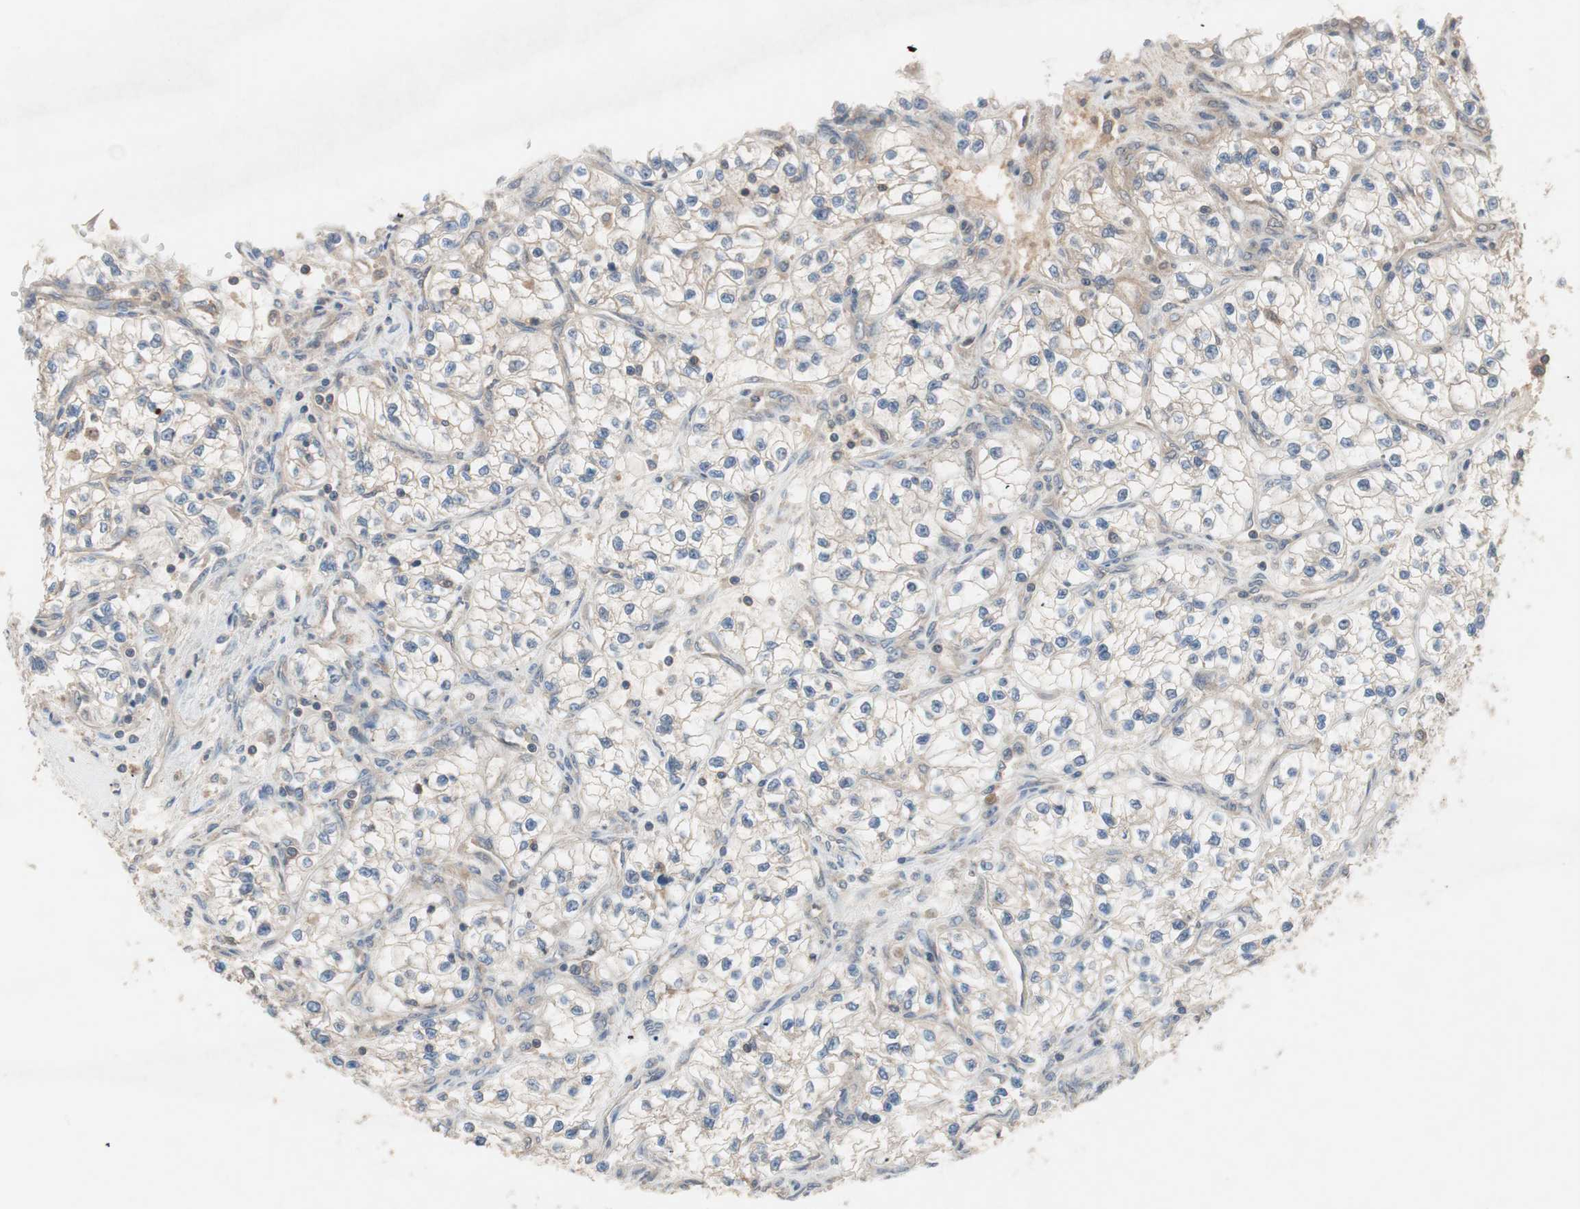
{"staining": {"intensity": "weak", "quantity": "25%-75%", "location": "cytoplasmic/membranous"}, "tissue": "renal cancer", "cell_type": "Tumor cells", "image_type": "cancer", "snomed": [{"axis": "morphology", "description": "Adenocarcinoma, NOS"}, {"axis": "topography", "description": "Kidney"}], "caption": "Immunohistochemical staining of human renal adenocarcinoma displays low levels of weak cytoplasmic/membranous positivity in about 25%-75% of tumor cells.", "gene": "GART", "patient": {"sex": "female", "age": 57}}